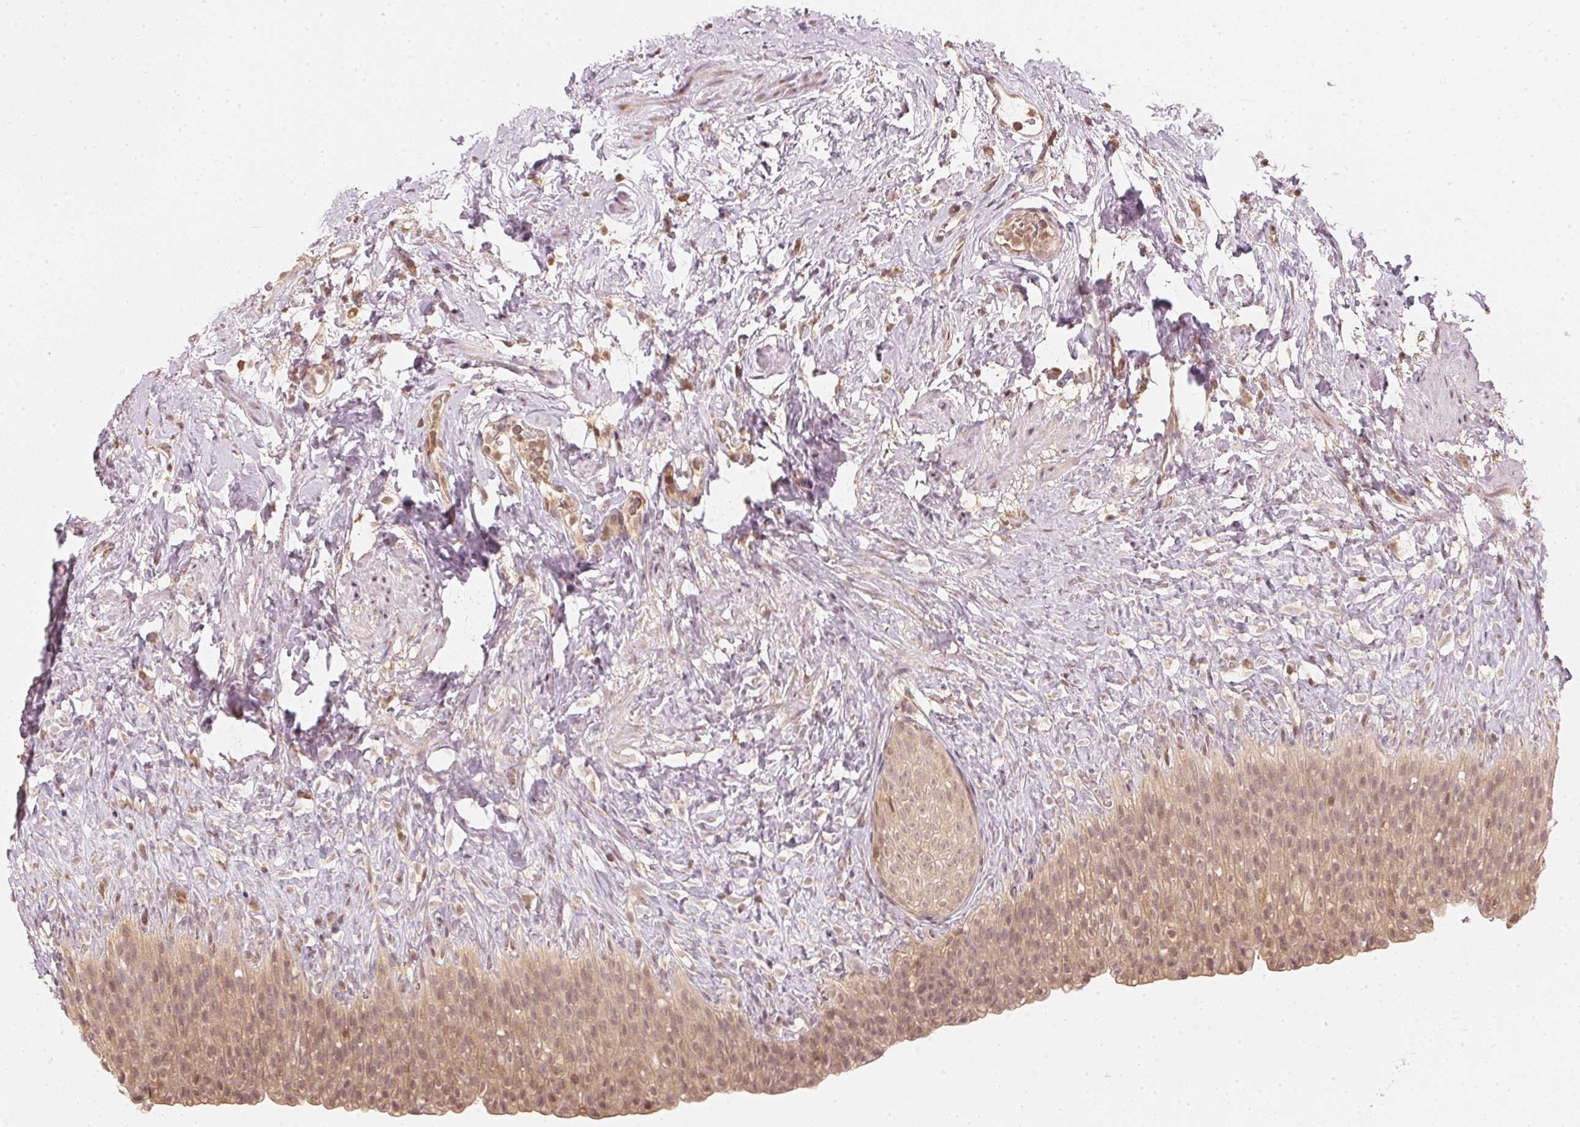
{"staining": {"intensity": "moderate", "quantity": ">75%", "location": "cytoplasmic/membranous,nuclear"}, "tissue": "urinary bladder", "cell_type": "Urothelial cells", "image_type": "normal", "snomed": [{"axis": "morphology", "description": "Normal tissue, NOS"}, {"axis": "topography", "description": "Urinary bladder"}, {"axis": "topography", "description": "Prostate"}], "caption": "IHC (DAB) staining of unremarkable human urinary bladder exhibits moderate cytoplasmic/membranous,nuclear protein expression in about >75% of urothelial cells.", "gene": "UBE2L3", "patient": {"sex": "male", "age": 76}}